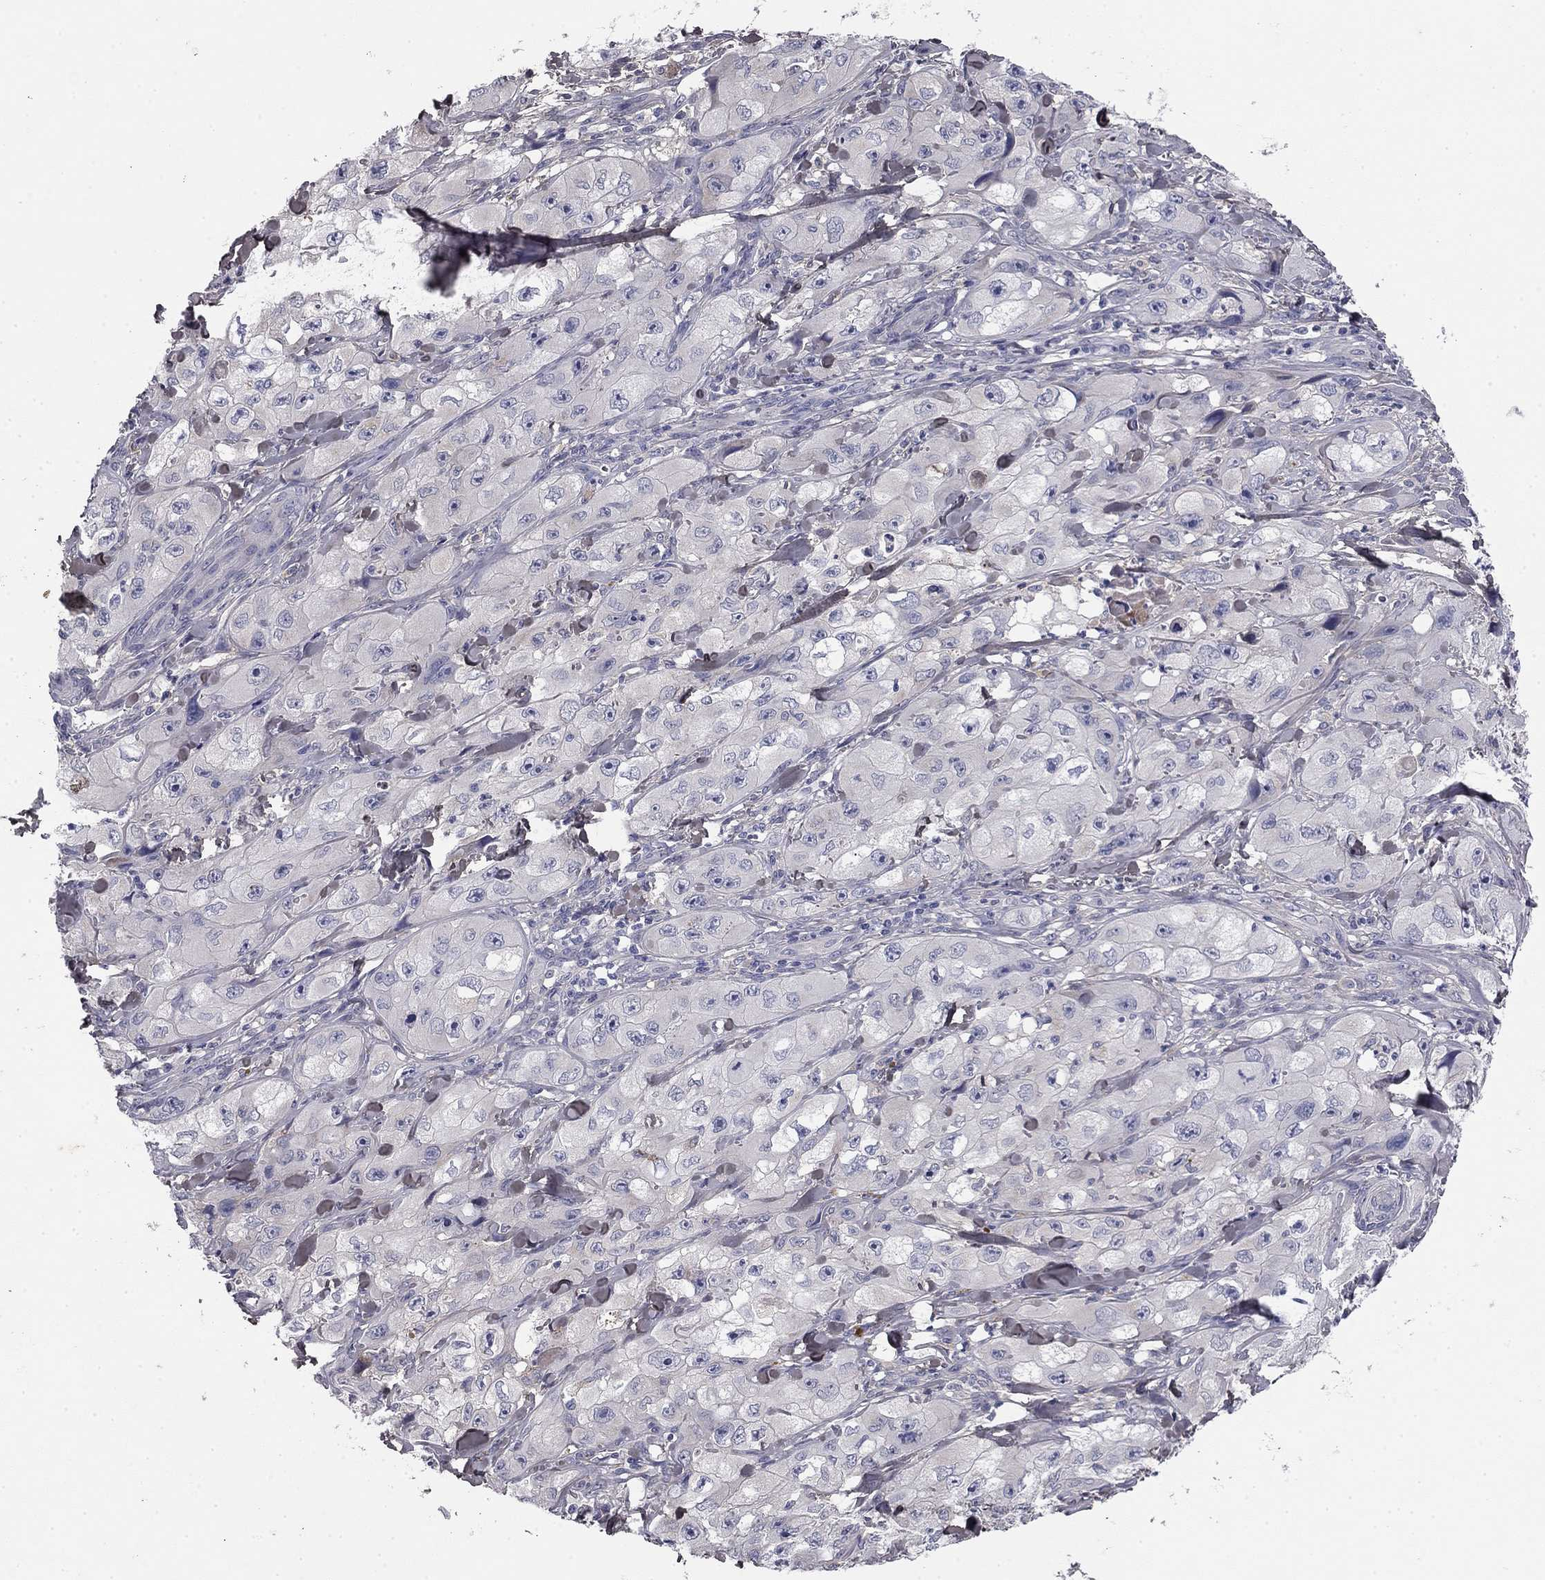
{"staining": {"intensity": "negative", "quantity": "none", "location": "none"}, "tissue": "skin cancer", "cell_type": "Tumor cells", "image_type": "cancer", "snomed": [{"axis": "morphology", "description": "Squamous cell carcinoma, NOS"}, {"axis": "topography", "description": "Skin"}, {"axis": "topography", "description": "Subcutis"}], "caption": "Skin cancer (squamous cell carcinoma) stained for a protein using immunohistochemistry (IHC) shows no positivity tumor cells.", "gene": "COL2A1", "patient": {"sex": "male", "age": 73}}